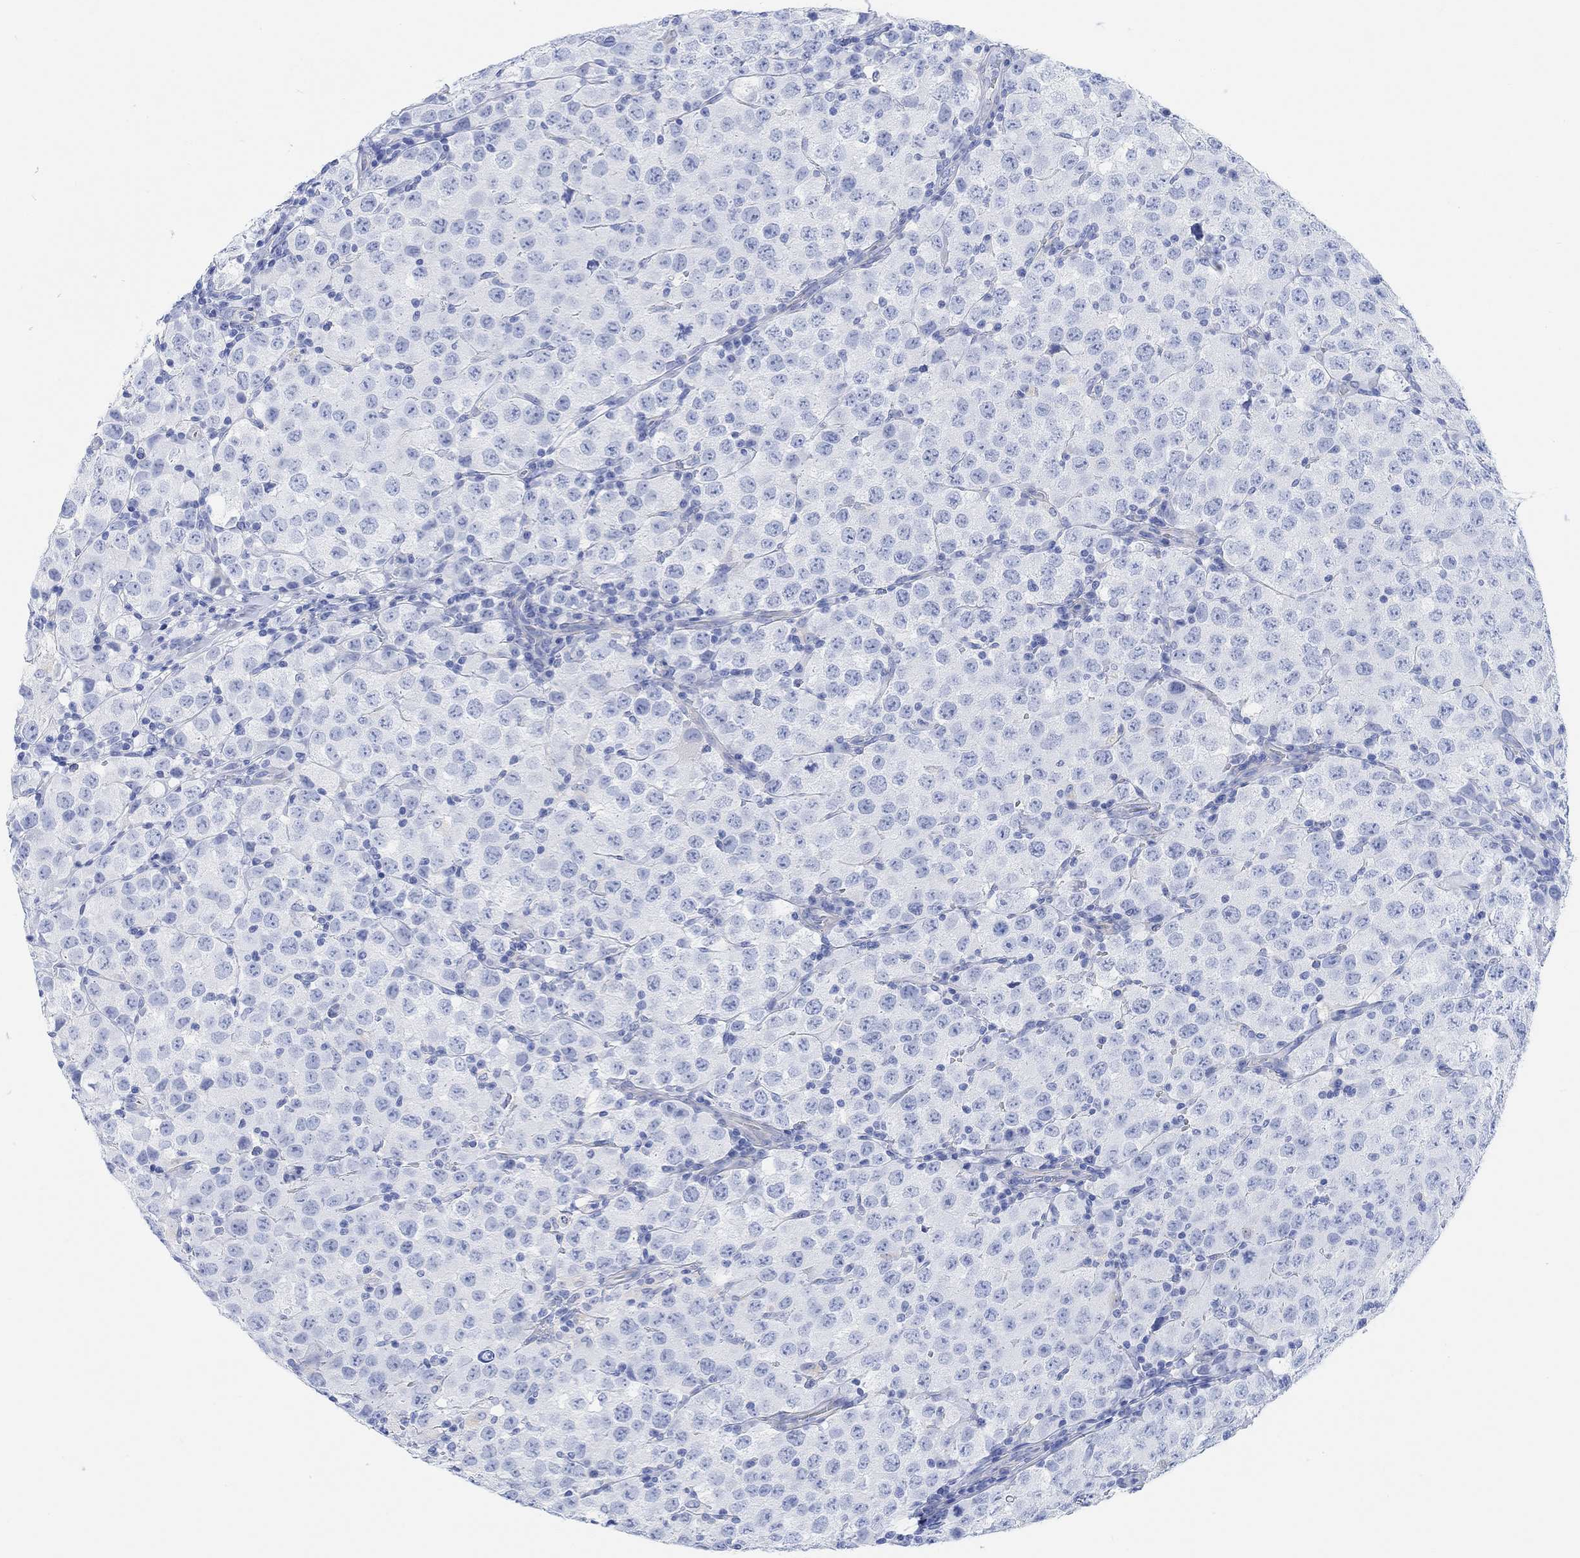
{"staining": {"intensity": "negative", "quantity": "none", "location": "none"}, "tissue": "testis cancer", "cell_type": "Tumor cells", "image_type": "cancer", "snomed": [{"axis": "morphology", "description": "Seminoma, NOS"}, {"axis": "topography", "description": "Testis"}], "caption": "DAB immunohistochemical staining of testis cancer displays no significant positivity in tumor cells.", "gene": "ANKRD33", "patient": {"sex": "male", "age": 34}}